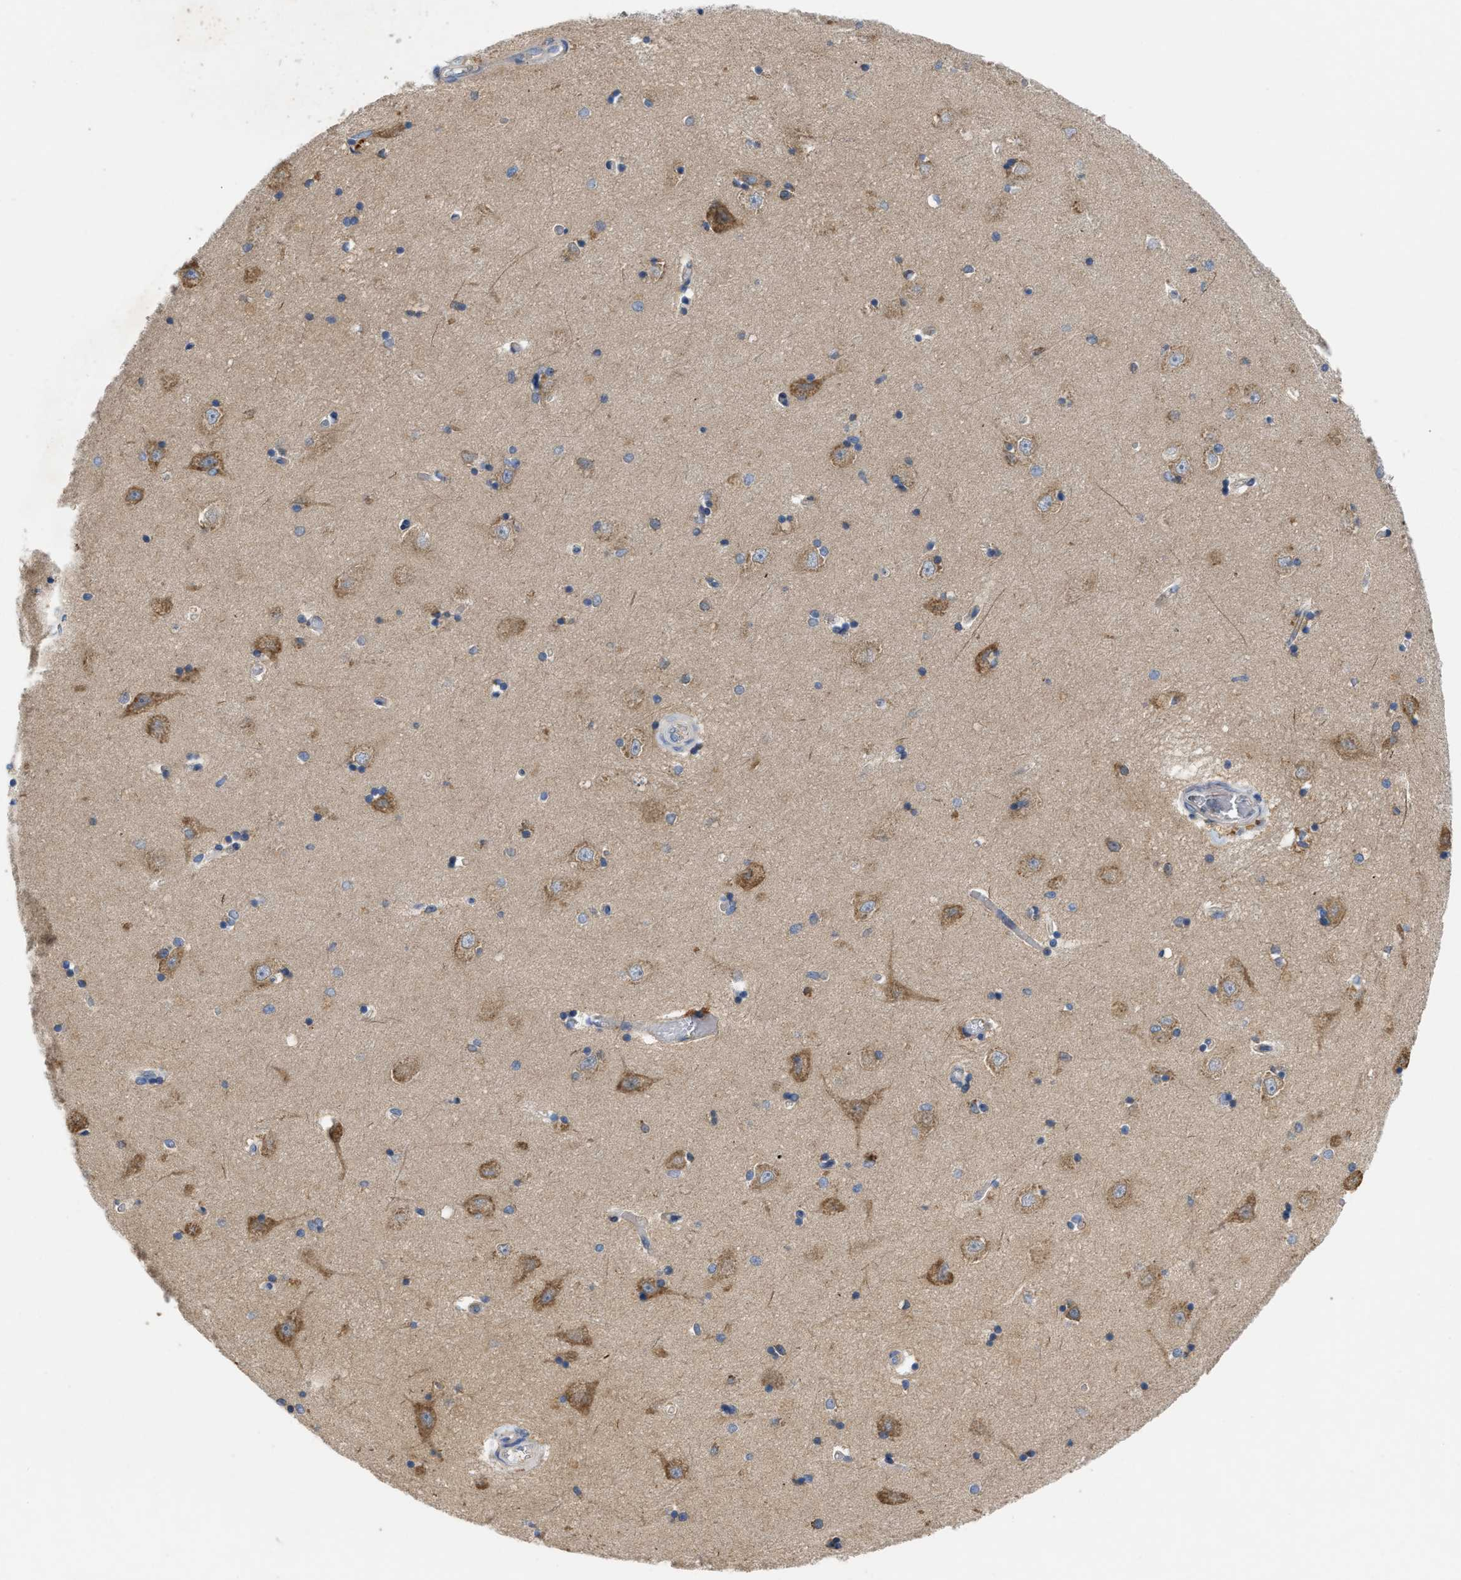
{"staining": {"intensity": "negative", "quantity": "none", "location": "none"}, "tissue": "hippocampus", "cell_type": "Glial cells", "image_type": "normal", "snomed": [{"axis": "morphology", "description": "Normal tissue, NOS"}, {"axis": "topography", "description": "Hippocampus"}], "caption": "IHC of benign hippocampus displays no staining in glial cells.", "gene": "TMEM131", "patient": {"sex": "male", "age": 45}}